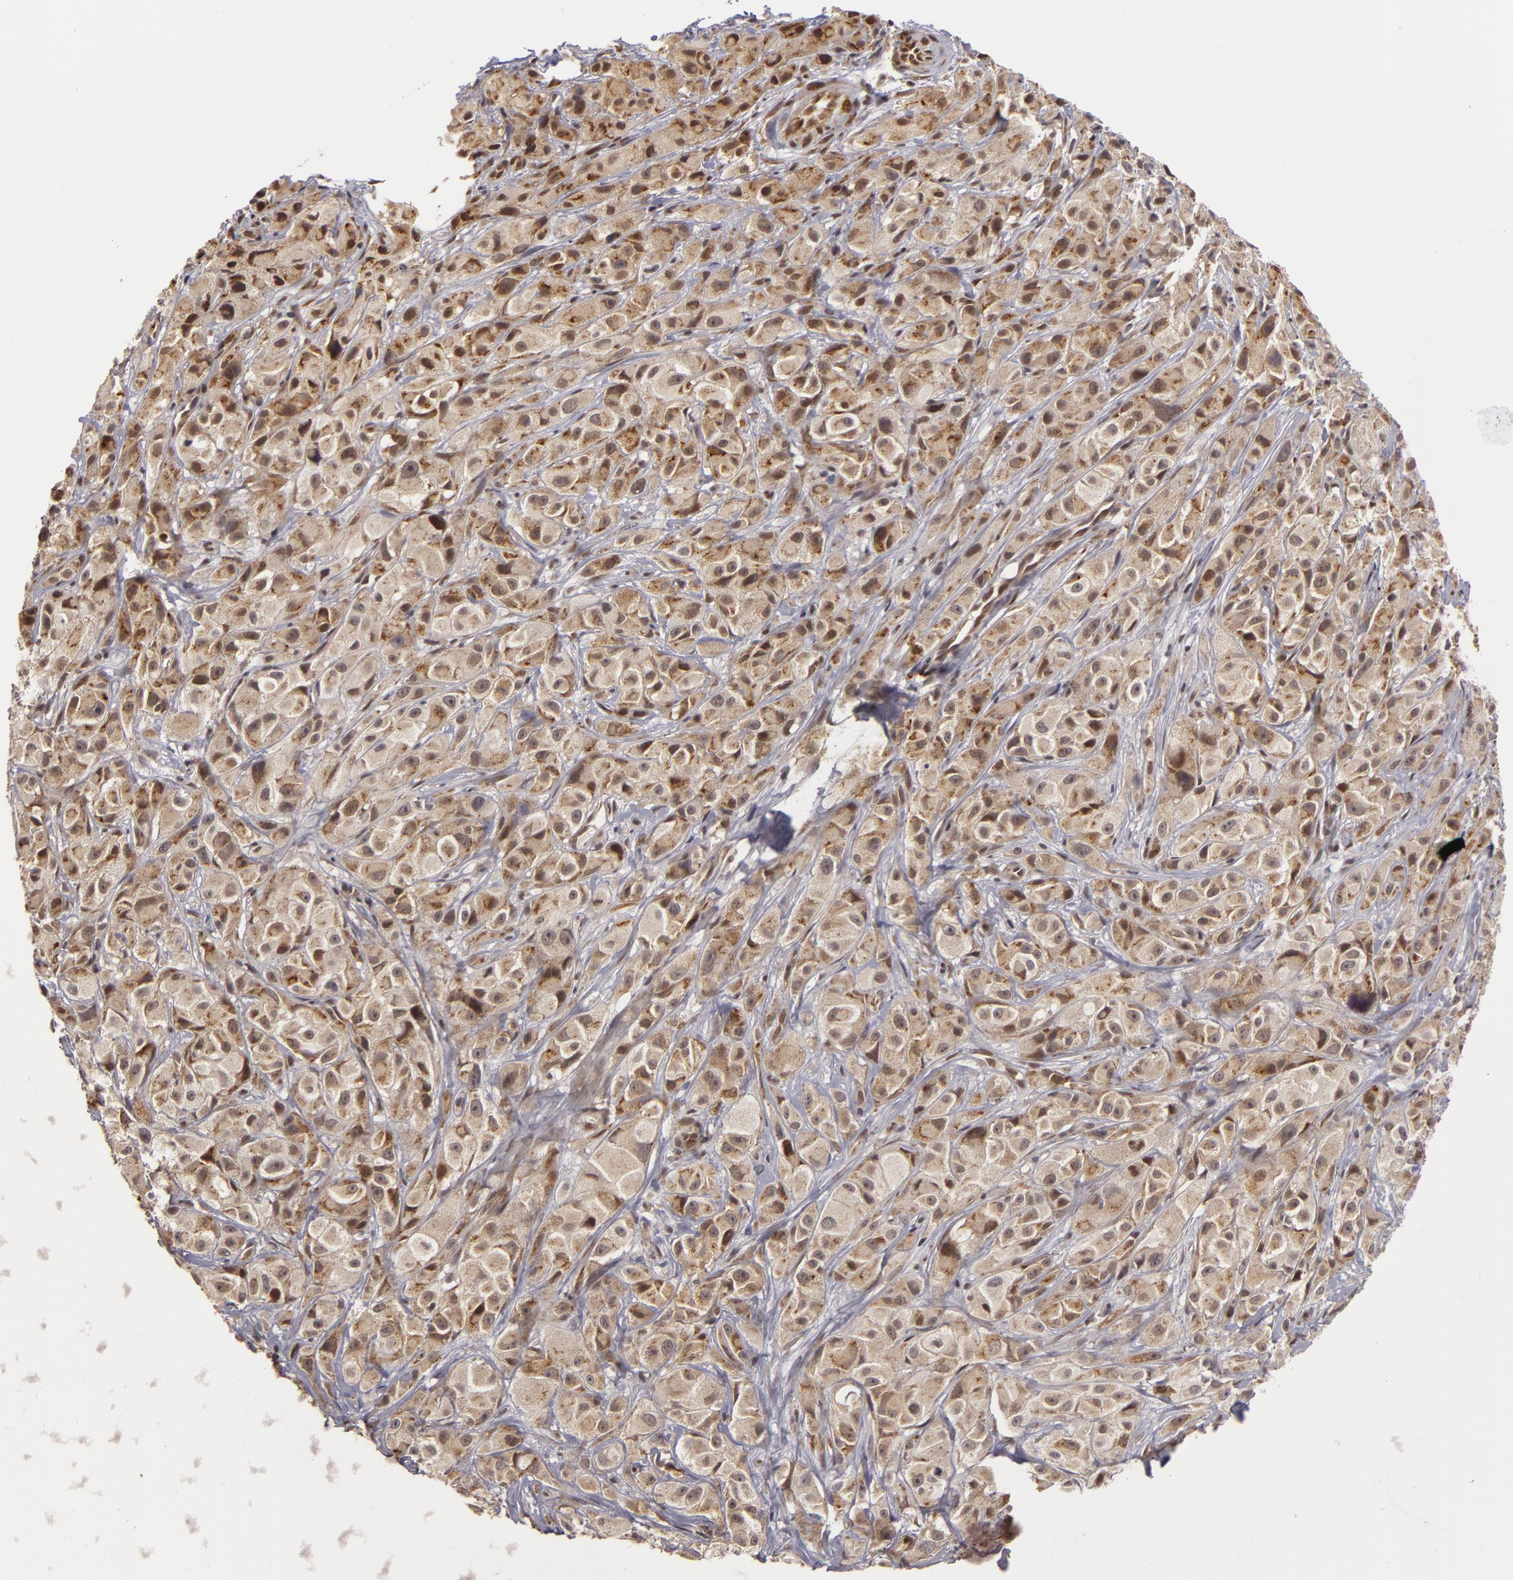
{"staining": {"intensity": "moderate", "quantity": "25%-75%", "location": "nuclear"}, "tissue": "melanoma", "cell_type": "Tumor cells", "image_type": "cancer", "snomed": [{"axis": "morphology", "description": "Malignant melanoma, NOS"}, {"axis": "topography", "description": "Skin"}], "caption": "Immunohistochemical staining of human malignant melanoma displays medium levels of moderate nuclear protein staining in approximately 25%-75% of tumor cells.", "gene": "ZNF133", "patient": {"sex": "male", "age": 56}}